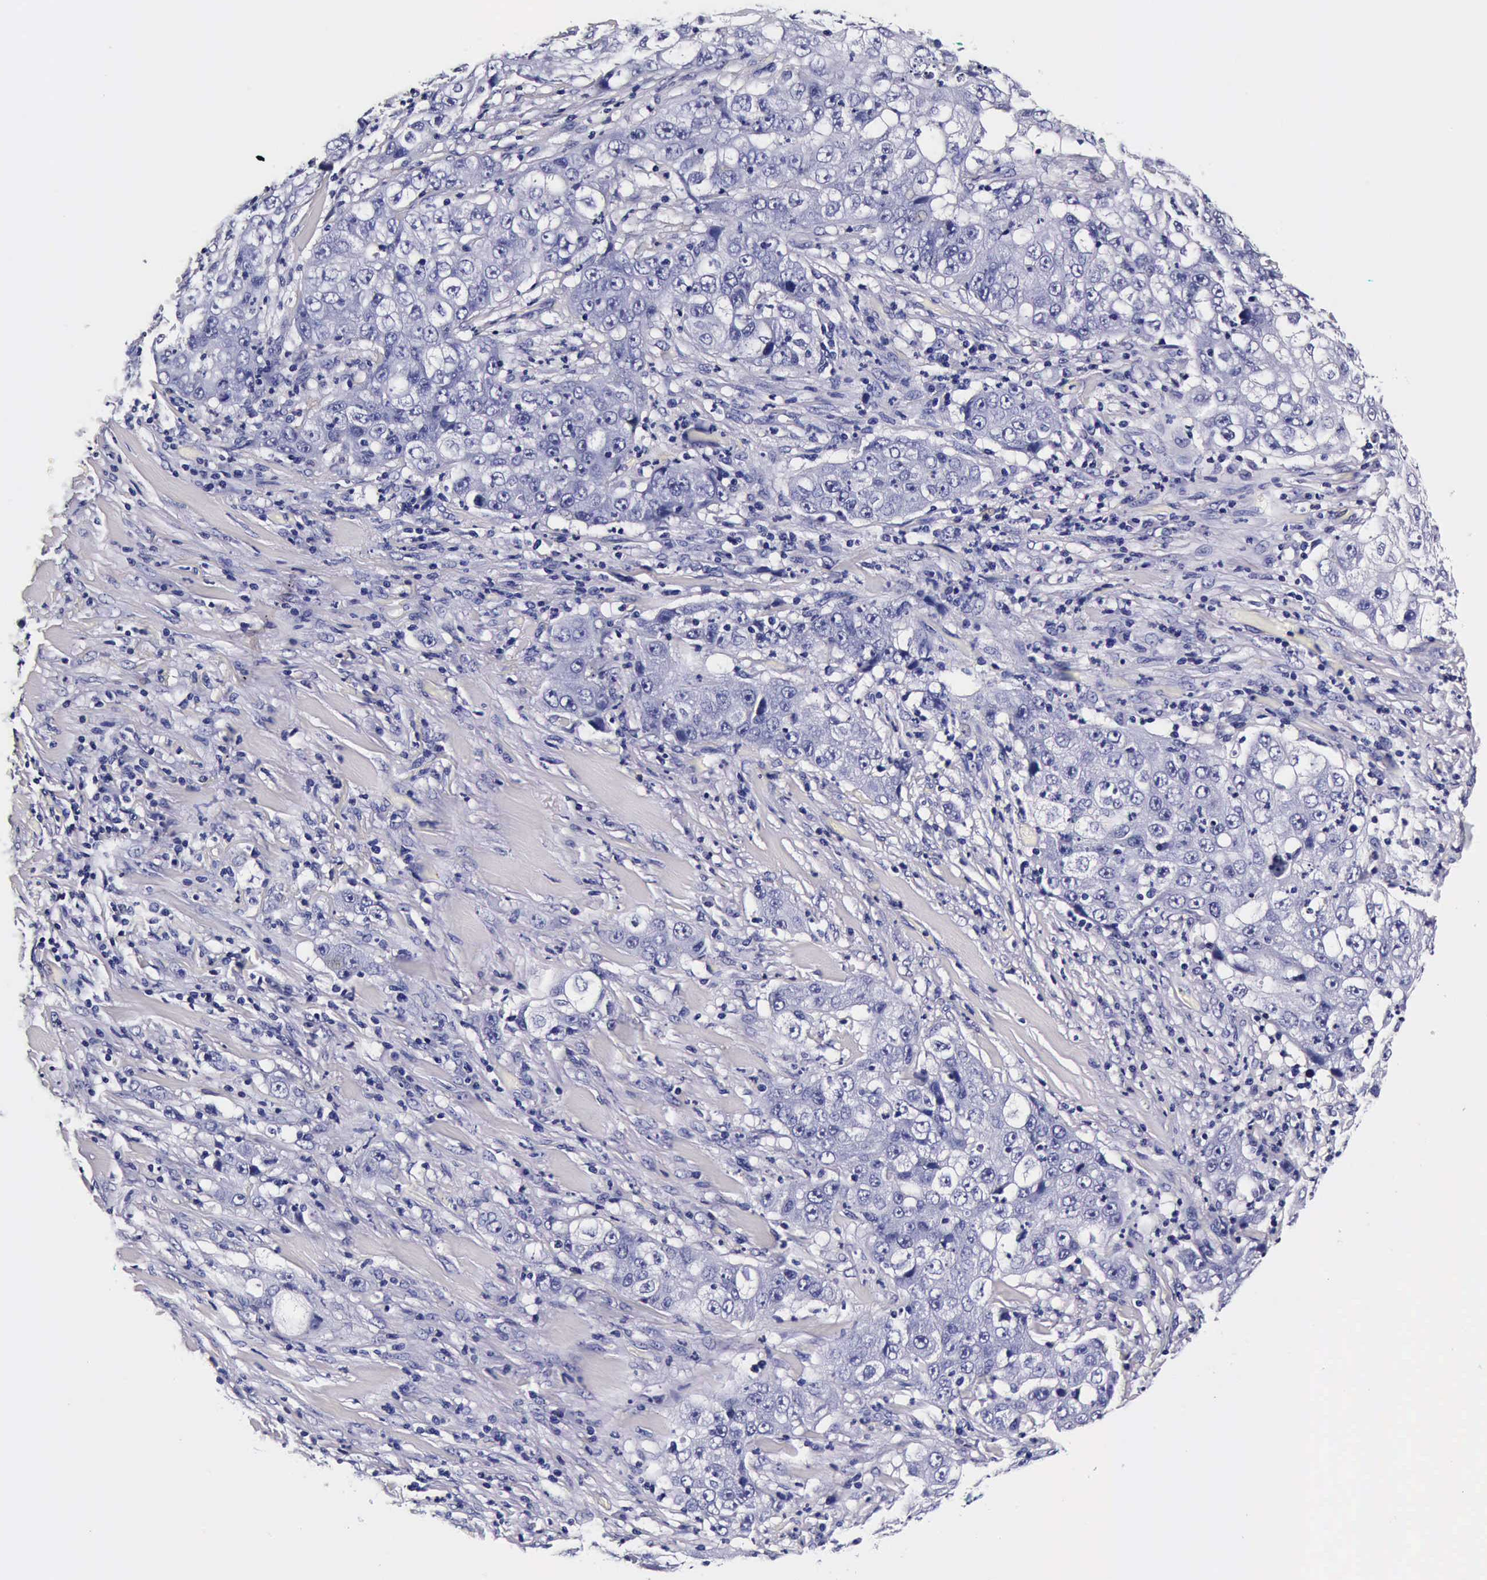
{"staining": {"intensity": "negative", "quantity": "none", "location": "none"}, "tissue": "lung cancer", "cell_type": "Tumor cells", "image_type": "cancer", "snomed": [{"axis": "morphology", "description": "Squamous cell carcinoma, NOS"}, {"axis": "topography", "description": "Lung"}], "caption": "IHC image of human squamous cell carcinoma (lung) stained for a protein (brown), which exhibits no expression in tumor cells.", "gene": "IAPP", "patient": {"sex": "male", "age": 64}}